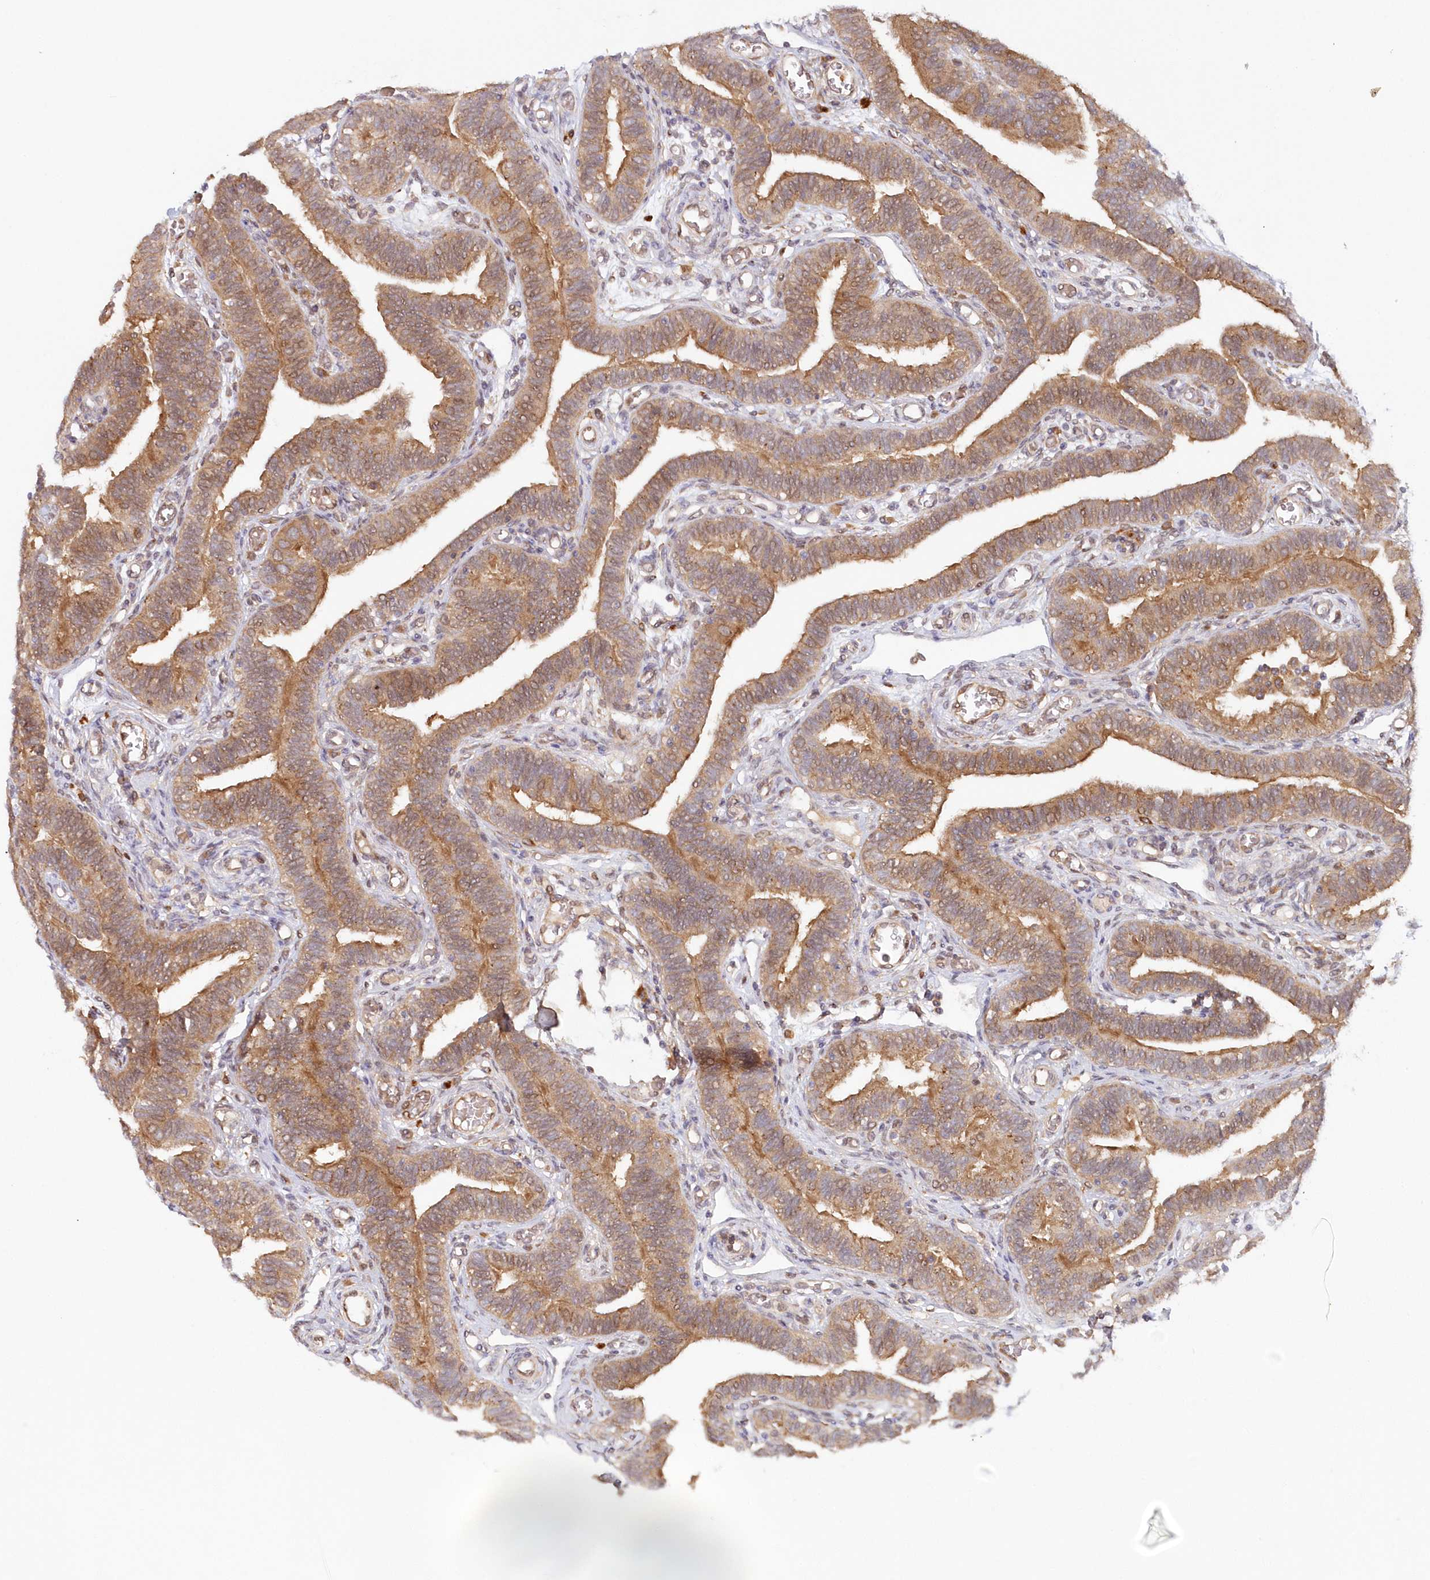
{"staining": {"intensity": "moderate", "quantity": ">75%", "location": "cytoplasmic/membranous,nuclear"}, "tissue": "fallopian tube", "cell_type": "Glandular cells", "image_type": "normal", "snomed": [{"axis": "morphology", "description": "Normal tissue, NOS"}, {"axis": "topography", "description": "Fallopian tube"}], "caption": "Brown immunohistochemical staining in normal fallopian tube exhibits moderate cytoplasmic/membranous,nuclear positivity in approximately >75% of glandular cells.", "gene": "GBE1", "patient": {"sex": "female", "age": 39}}